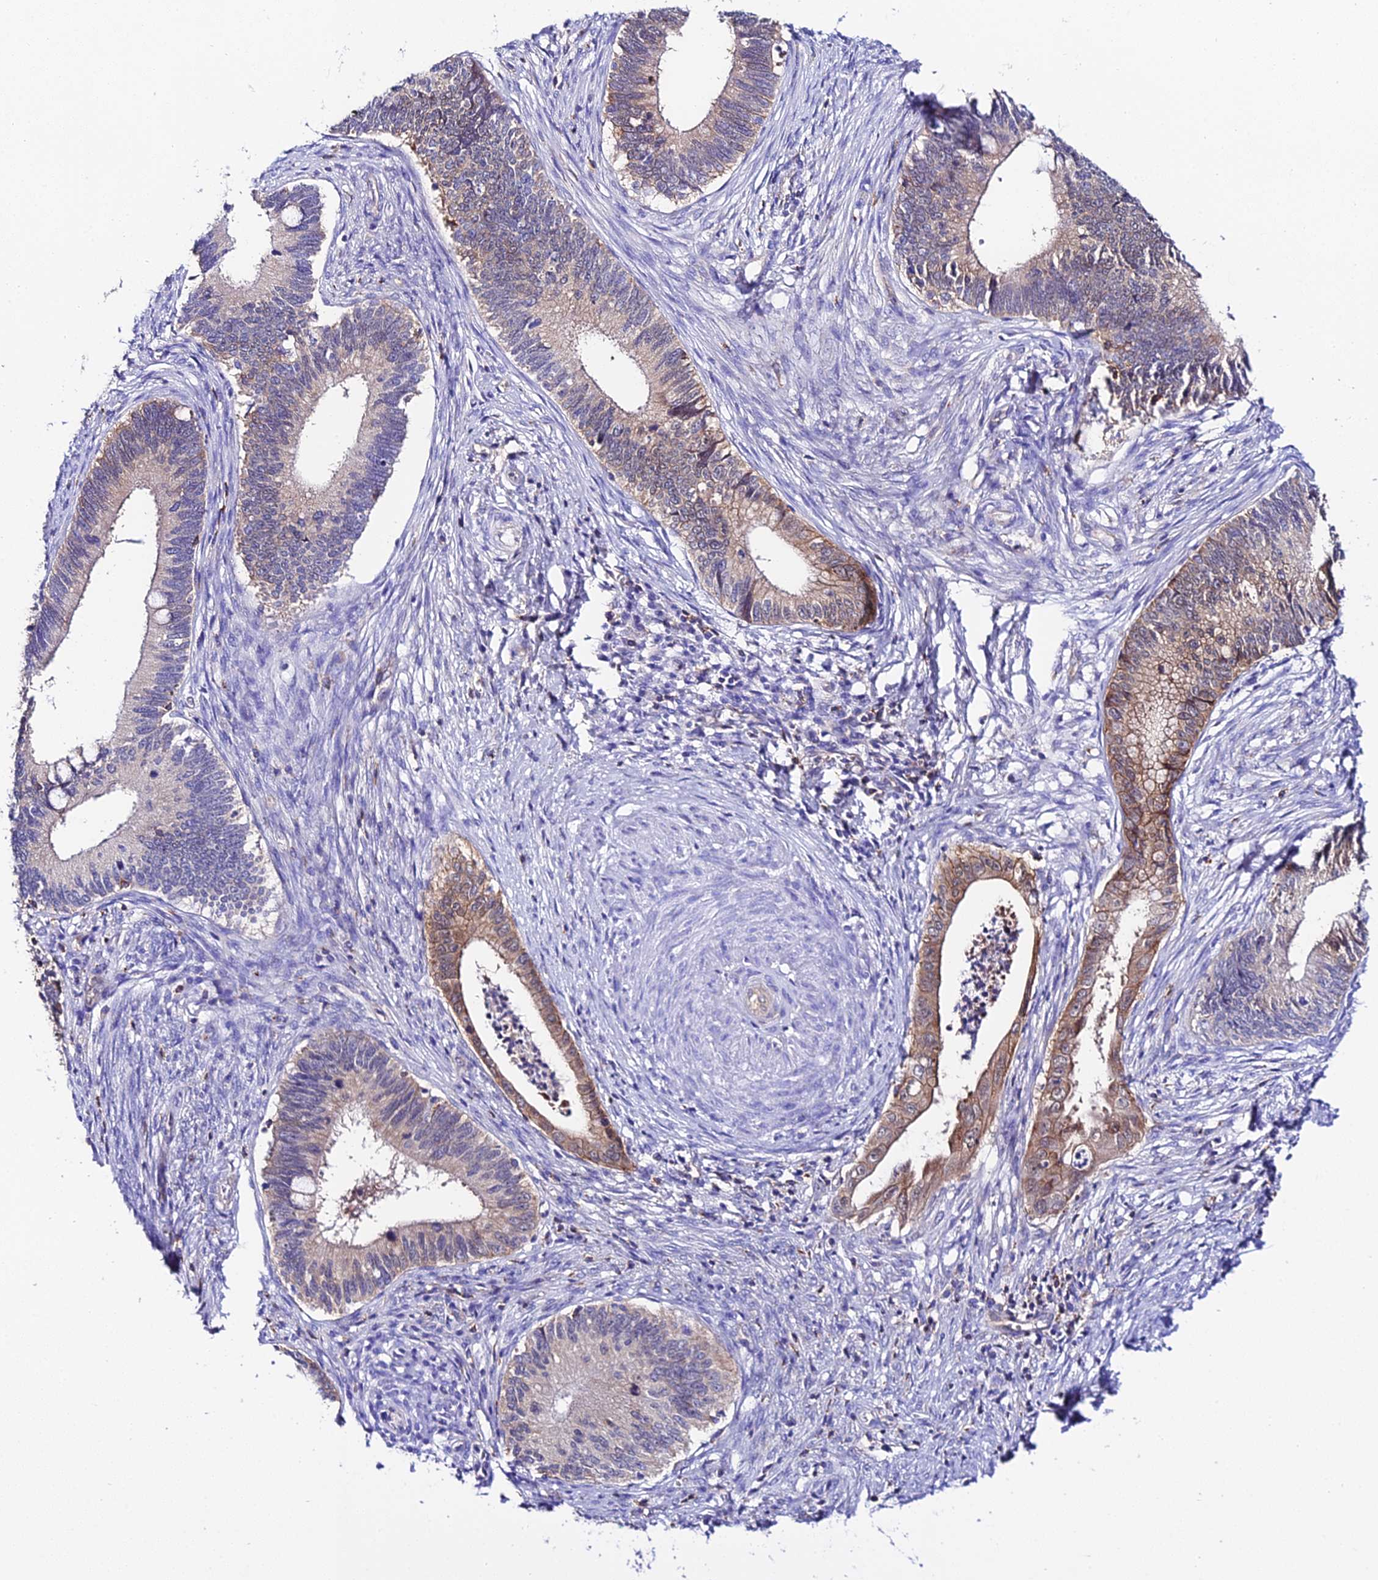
{"staining": {"intensity": "moderate", "quantity": "<25%", "location": "cytoplasmic/membranous"}, "tissue": "cervical cancer", "cell_type": "Tumor cells", "image_type": "cancer", "snomed": [{"axis": "morphology", "description": "Adenocarcinoma, NOS"}, {"axis": "topography", "description": "Cervix"}], "caption": "Immunohistochemistry (IHC) (DAB (3,3'-diaminobenzidine)) staining of cervical cancer exhibits moderate cytoplasmic/membranous protein expression in about <25% of tumor cells.", "gene": "S100A16", "patient": {"sex": "female", "age": 42}}